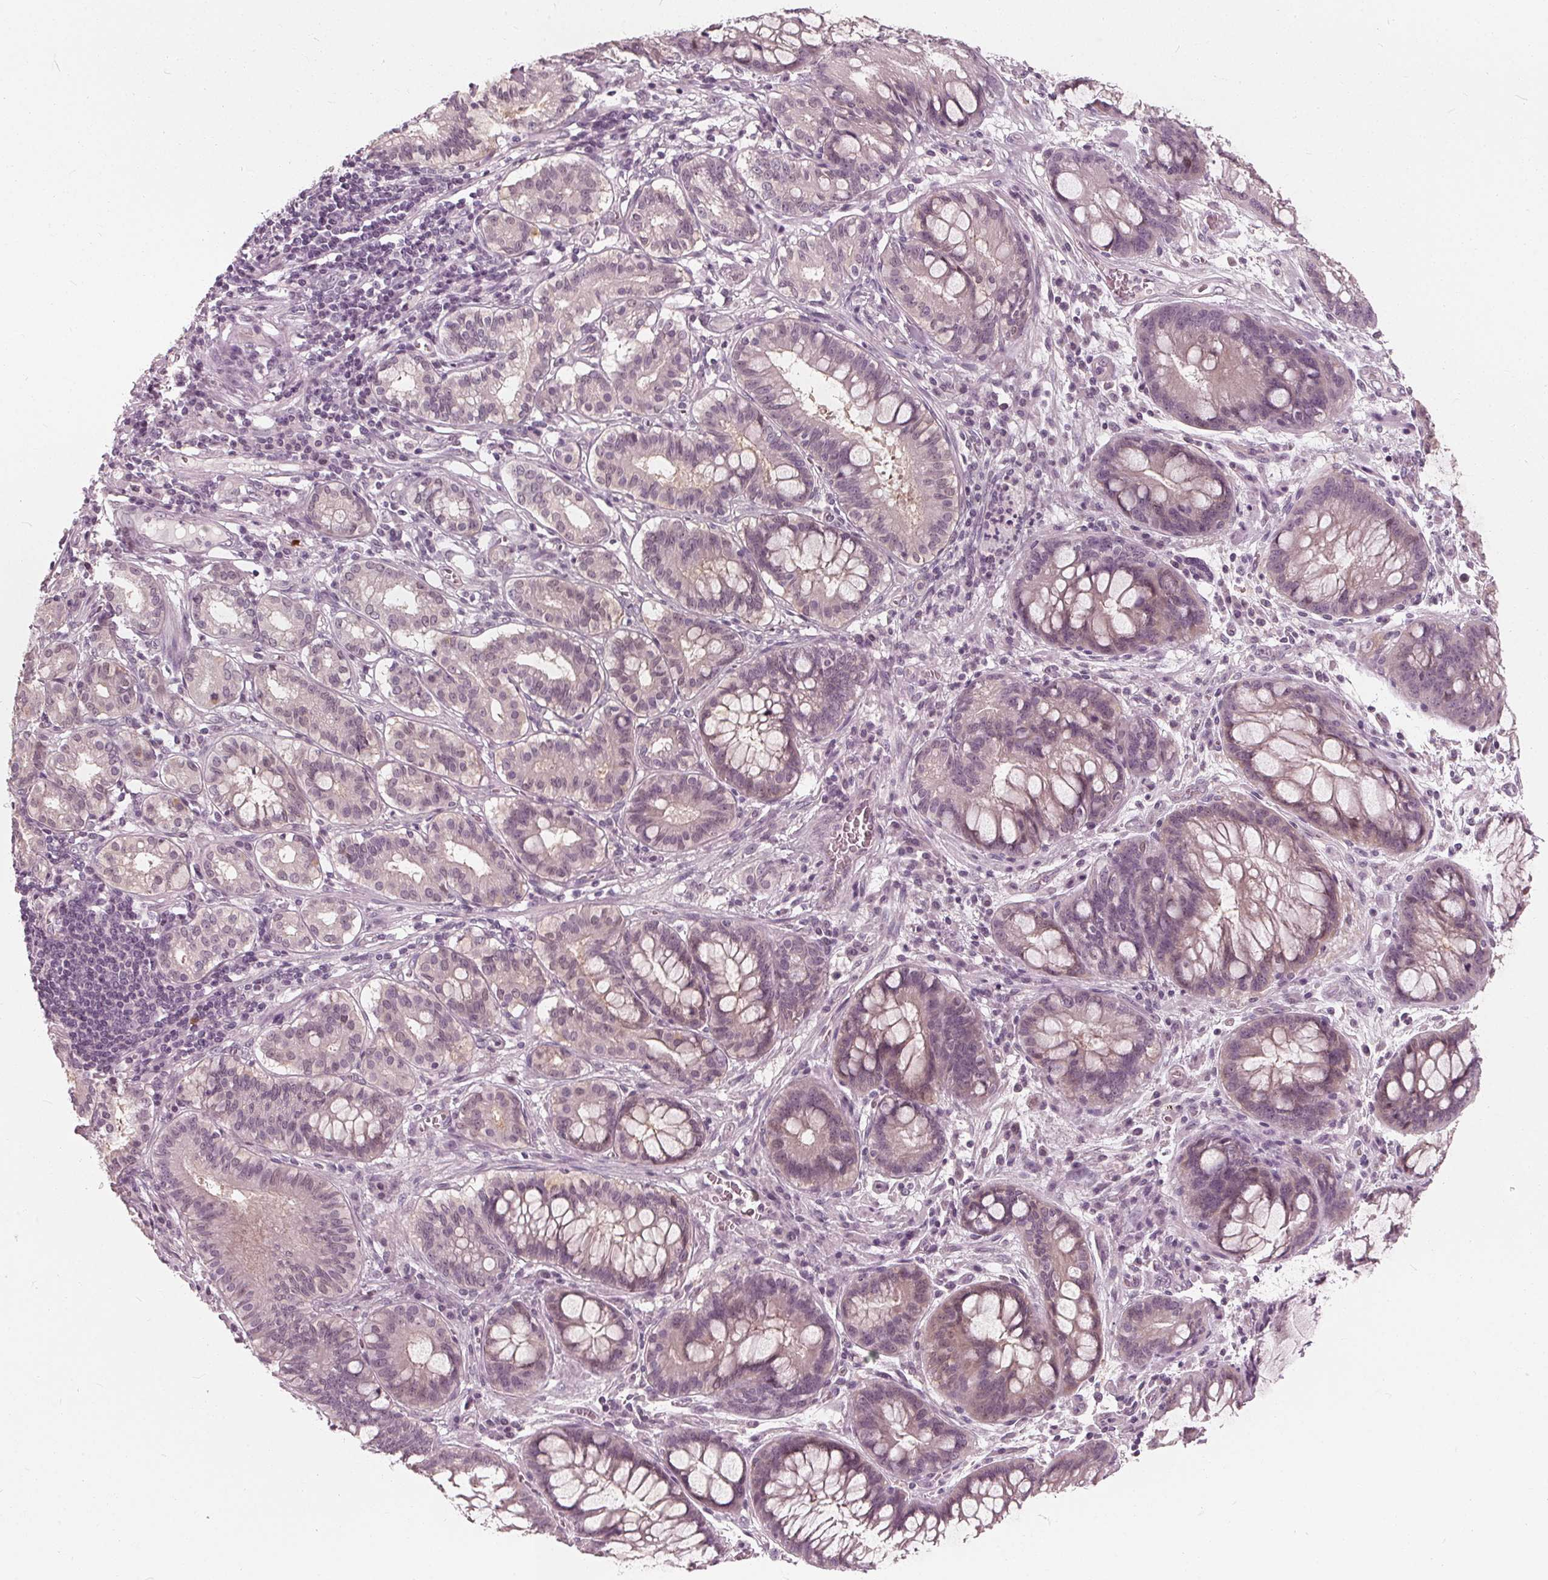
{"staining": {"intensity": "negative", "quantity": "none", "location": "none"}, "tissue": "stomach cancer", "cell_type": "Tumor cells", "image_type": "cancer", "snomed": [{"axis": "morphology", "description": "Normal tissue, NOS"}, {"axis": "morphology", "description": "Adenocarcinoma, NOS"}, {"axis": "topography", "description": "Esophagus"}, {"axis": "topography", "description": "Stomach, upper"}], "caption": "Stomach cancer (adenocarcinoma) was stained to show a protein in brown. There is no significant expression in tumor cells.", "gene": "SAT2", "patient": {"sex": "male", "age": 74}}